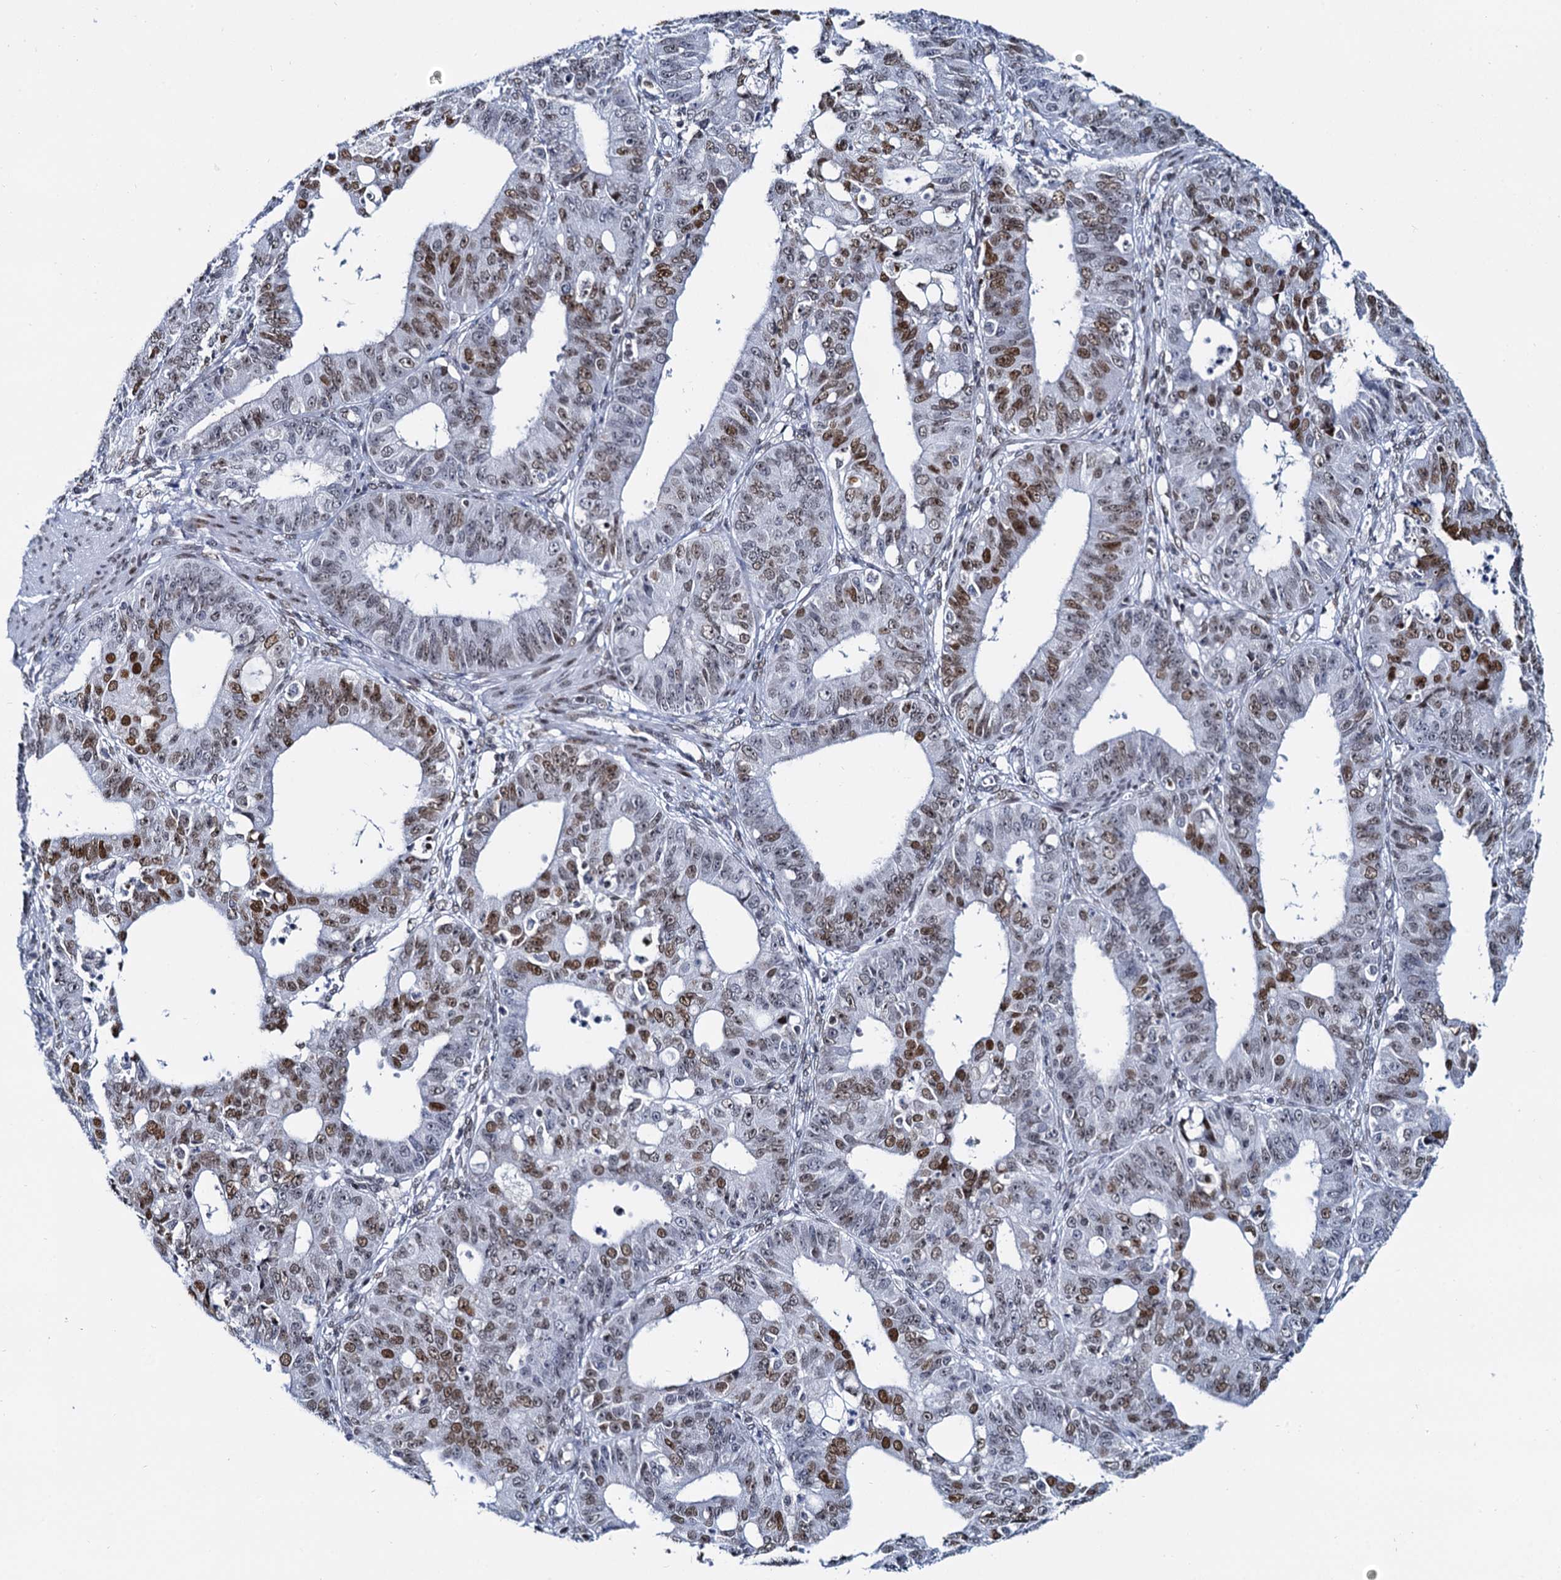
{"staining": {"intensity": "moderate", "quantity": "25%-75%", "location": "nuclear"}, "tissue": "ovarian cancer", "cell_type": "Tumor cells", "image_type": "cancer", "snomed": [{"axis": "morphology", "description": "Carcinoma, endometroid"}, {"axis": "topography", "description": "Appendix"}, {"axis": "topography", "description": "Ovary"}], "caption": "This micrograph exhibits immunohistochemistry staining of human endometroid carcinoma (ovarian), with medium moderate nuclear staining in about 25%-75% of tumor cells.", "gene": "CMAS", "patient": {"sex": "female", "age": 42}}